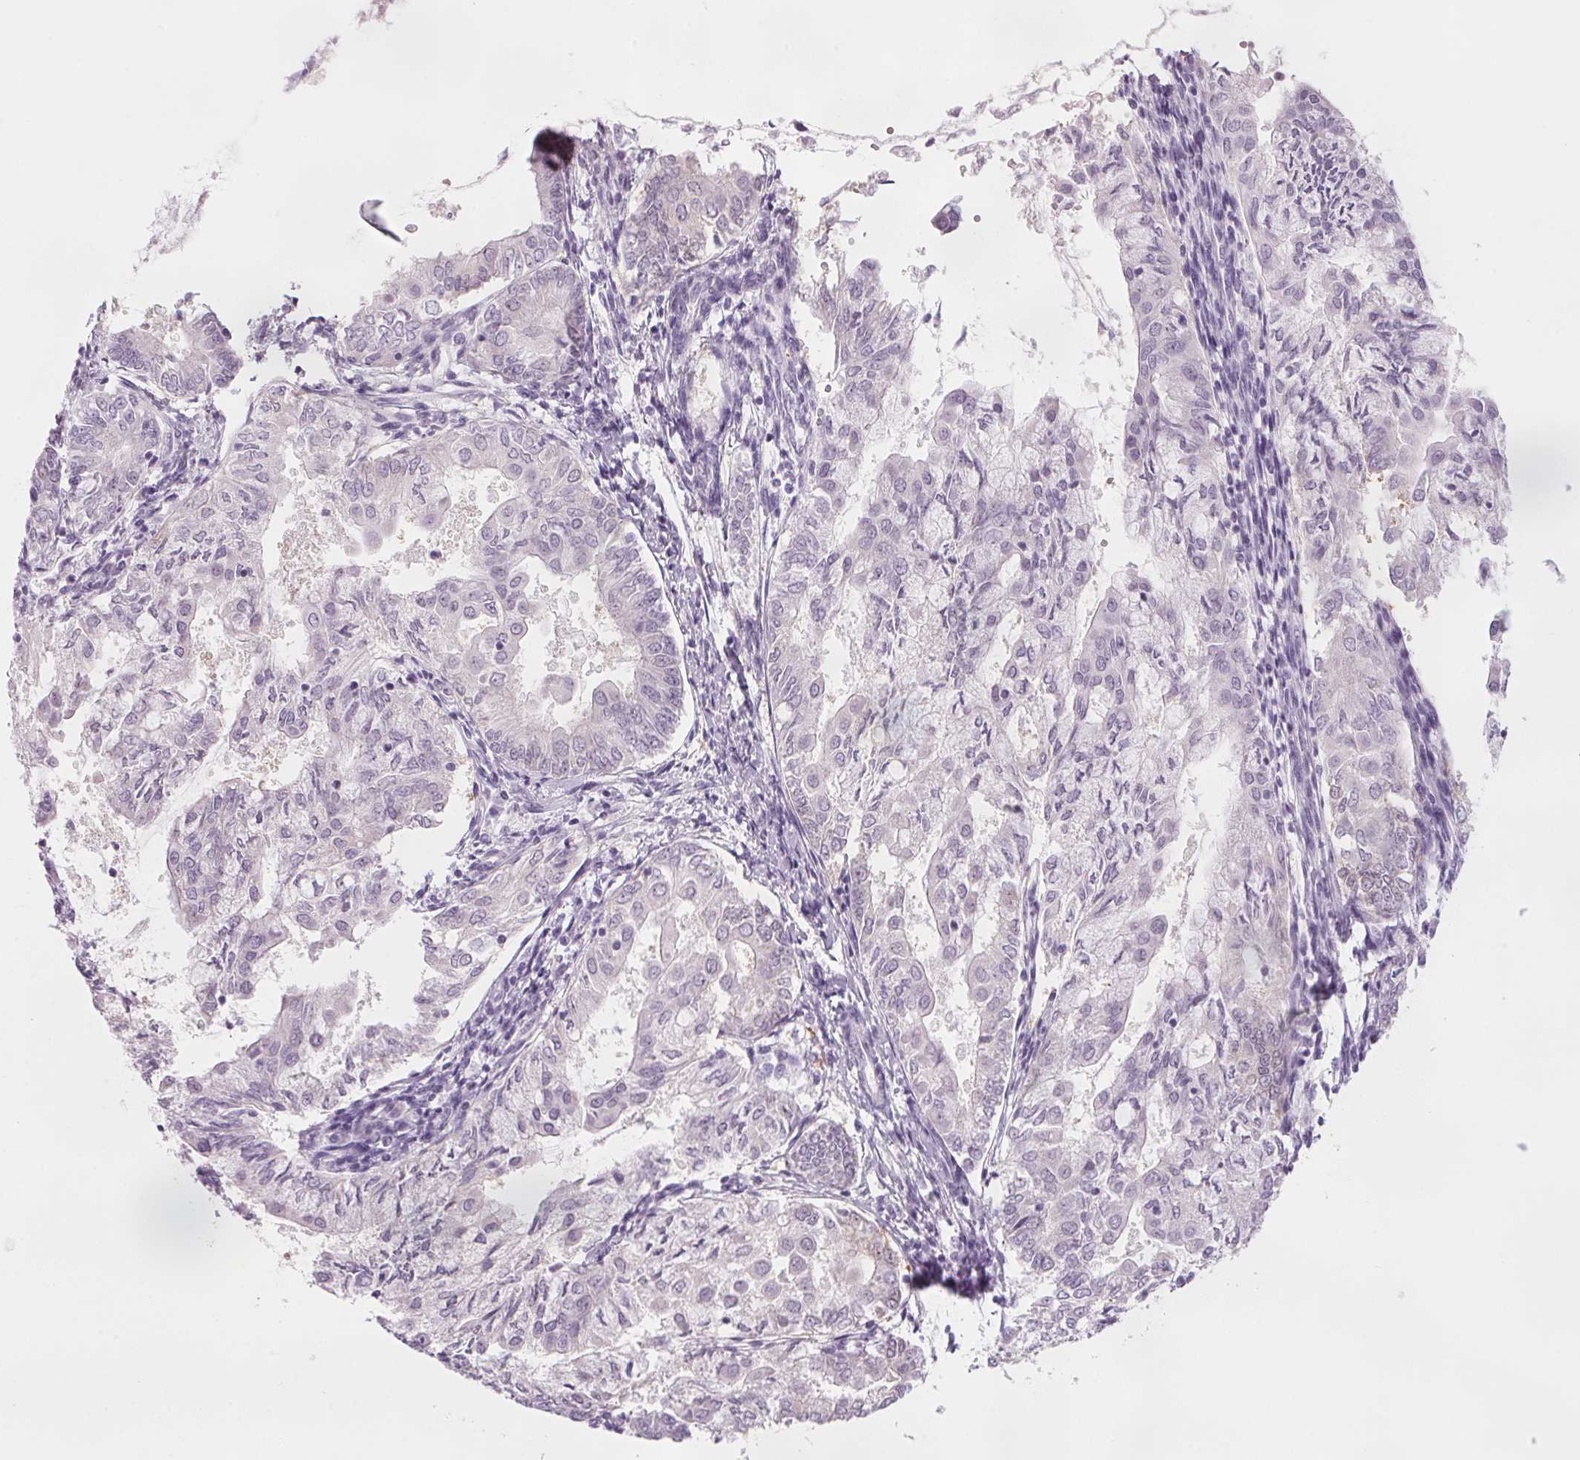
{"staining": {"intensity": "negative", "quantity": "none", "location": "none"}, "tissue": "endometrial cancer", "cell_type": "Tumor cells", "image_type": "cancer", "snomed": [{"axis": "morphology", "description": "Adenocarcinoma, NOS"}, {"axis": "topography", "description": "Endometrium"}], "caption": "Immunohistochemistry histopathology image of neoplastic tissue: endometrial cancer (adenocarcinoma) stained with DAB demonstrates no significant protein expression in tumor cells.", "gene": "DNTTIP2", "patient": {"sex": "female", "age": 68}}